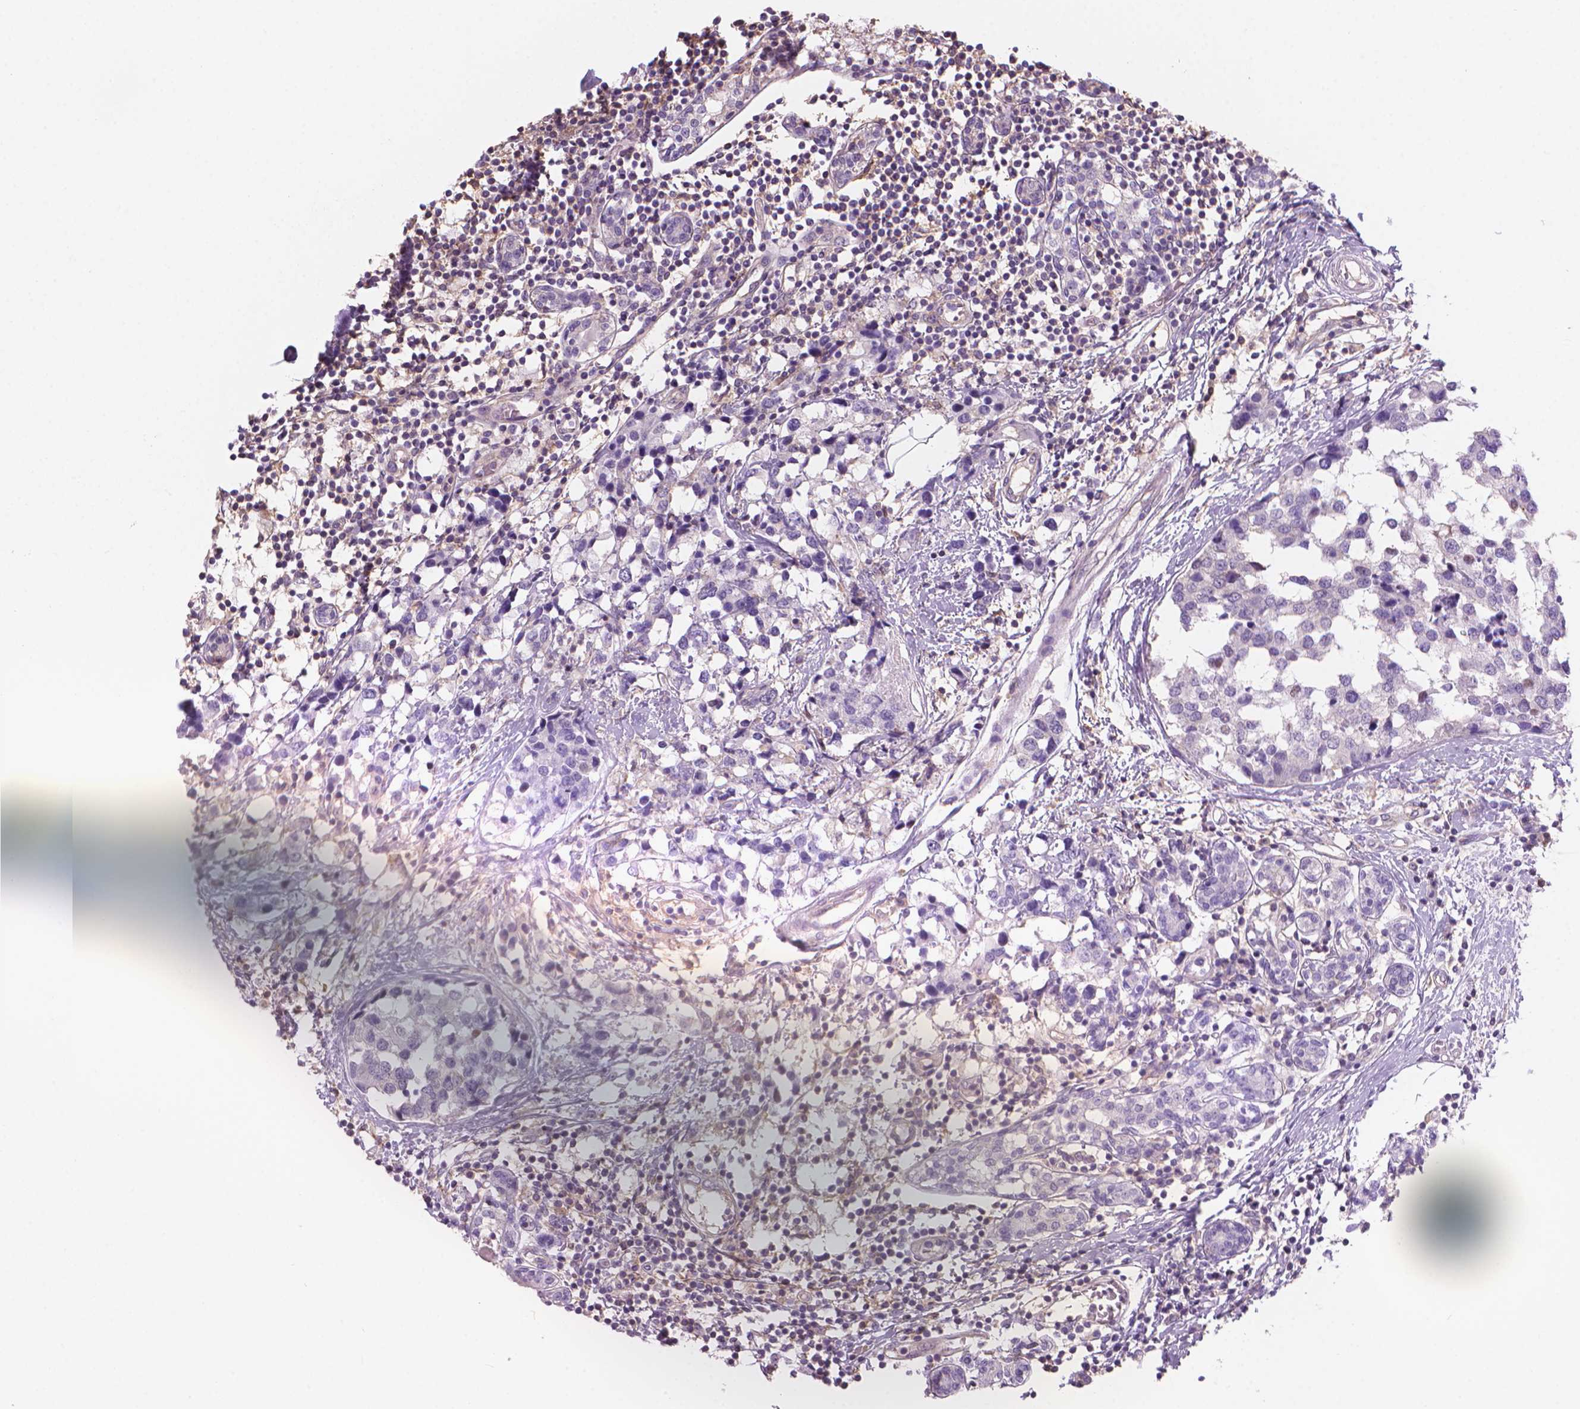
{"staining": {"intensity": "negative", "quantity": "none", "location": "none"}, "tissue": "breast cancer", "cell_type": "Tumor cells", "image_type": "cancer", "snomed": [{"axis": "morphology", "description": "Lobular carcinoma"}, {"axis": "topography", "description": "Breast"}], "caption": "High magnification brightfield microscopy of lobular carcinoma (breast) stained with DAB (3,3'-diaminobenzidine) (brown) and counterstained with hematoxylin (blue): tumor cells show no significant positivity.", "gene": "ENSG00000187186", "patient": {"sex": "female", "age": 59}}